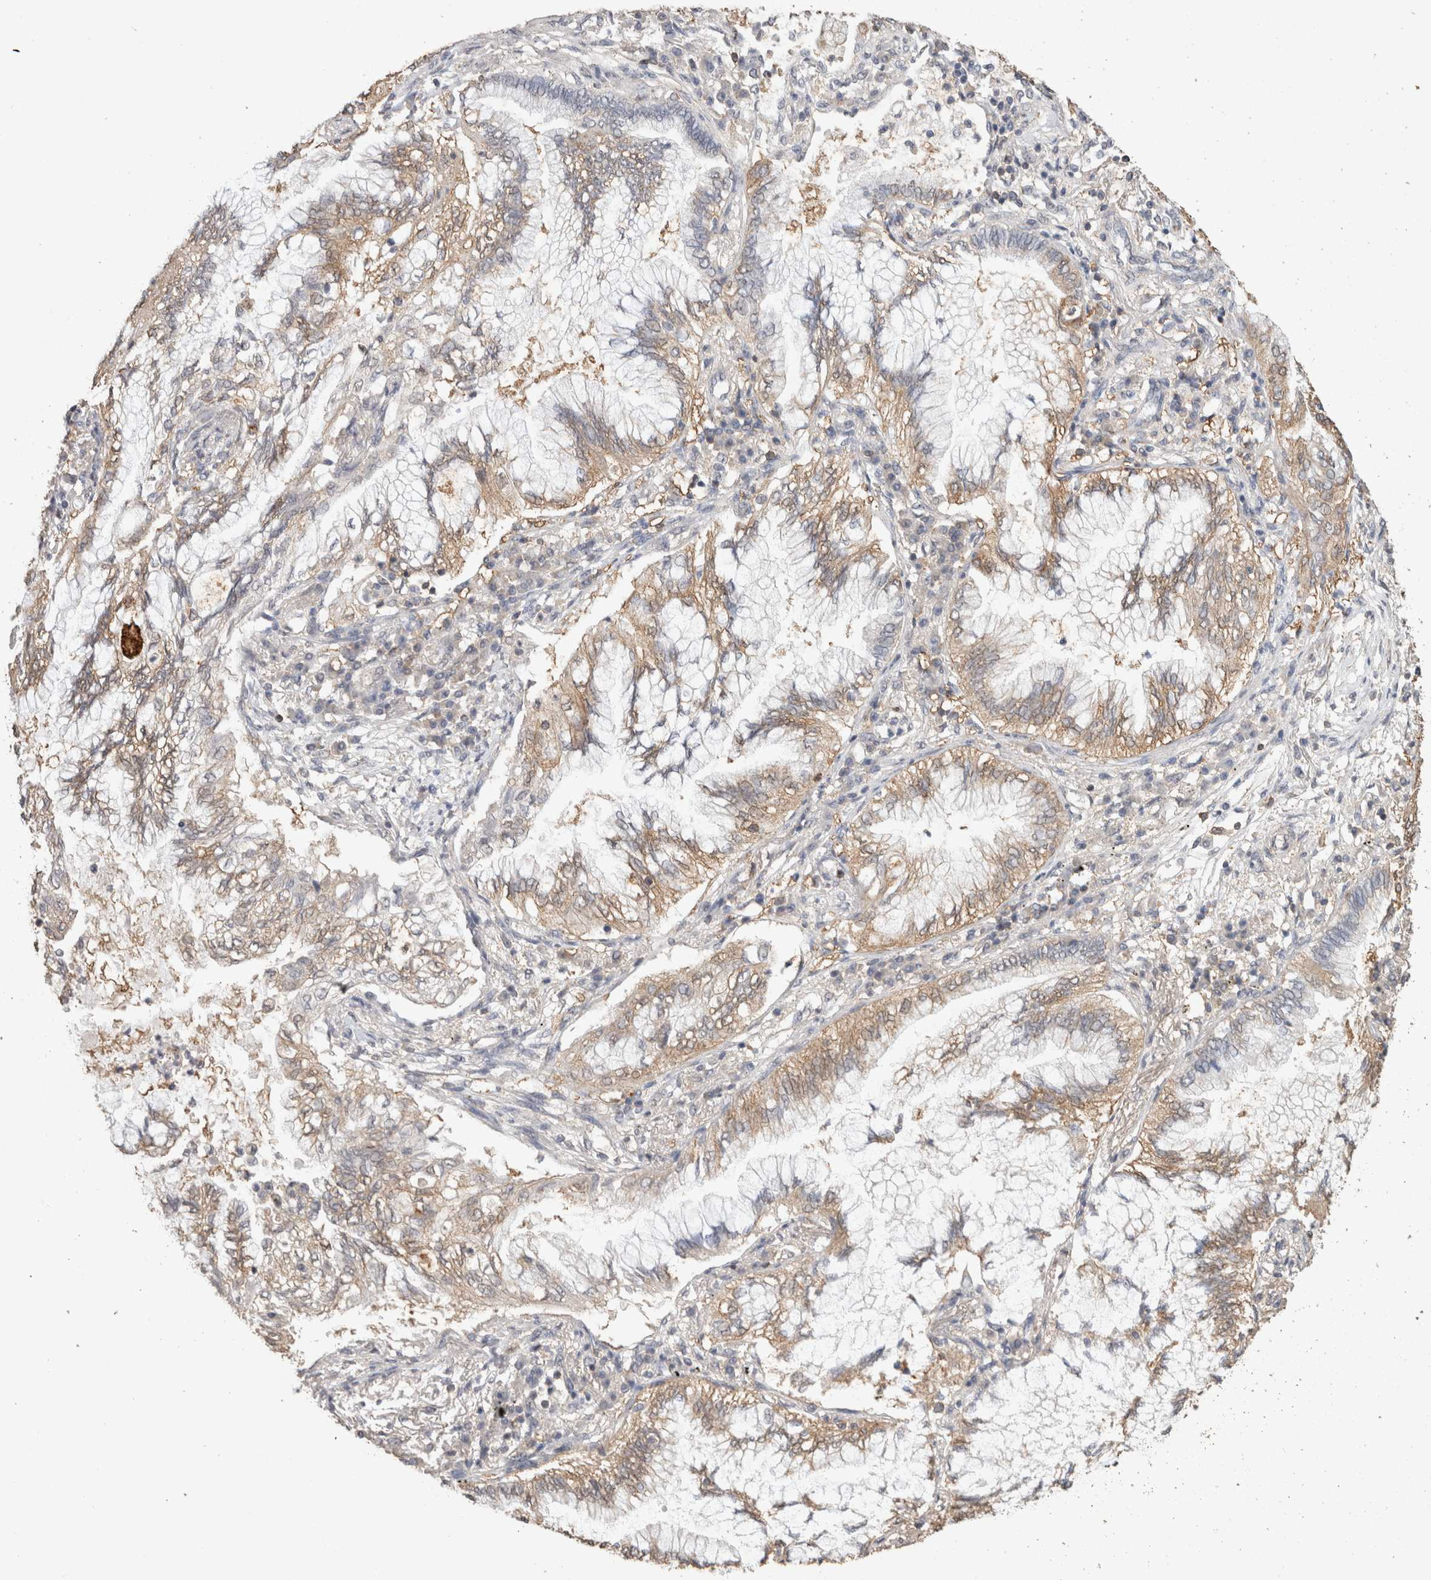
{"staining": {"intensity": "weak", "quantity": ">75%", "location": "cytoplasmic/membranous"}, "tissue": "lung cancer", "cell_type": "Tumor cells", "image_type": "cancer", "snomed": [{"axis": "morphology", "description": "Normal tissue, NOS"}, {"axis": "morphology", "description": "Adenocarcinoma, NOS"}, {"axis": "topography", "description": "Bronchus"}, {"axis": "topography", "description": "Lung"}], "caption": "IHC photomicrograph of human adenocarcinoma (lung) stained for a protein (brown), which displays low levels of weak cytoplasmic/membranous expression in approximately >75% of tumor cells.", "gene": "CX3CL1", "patient": {"sex": "female", "age": 70}}